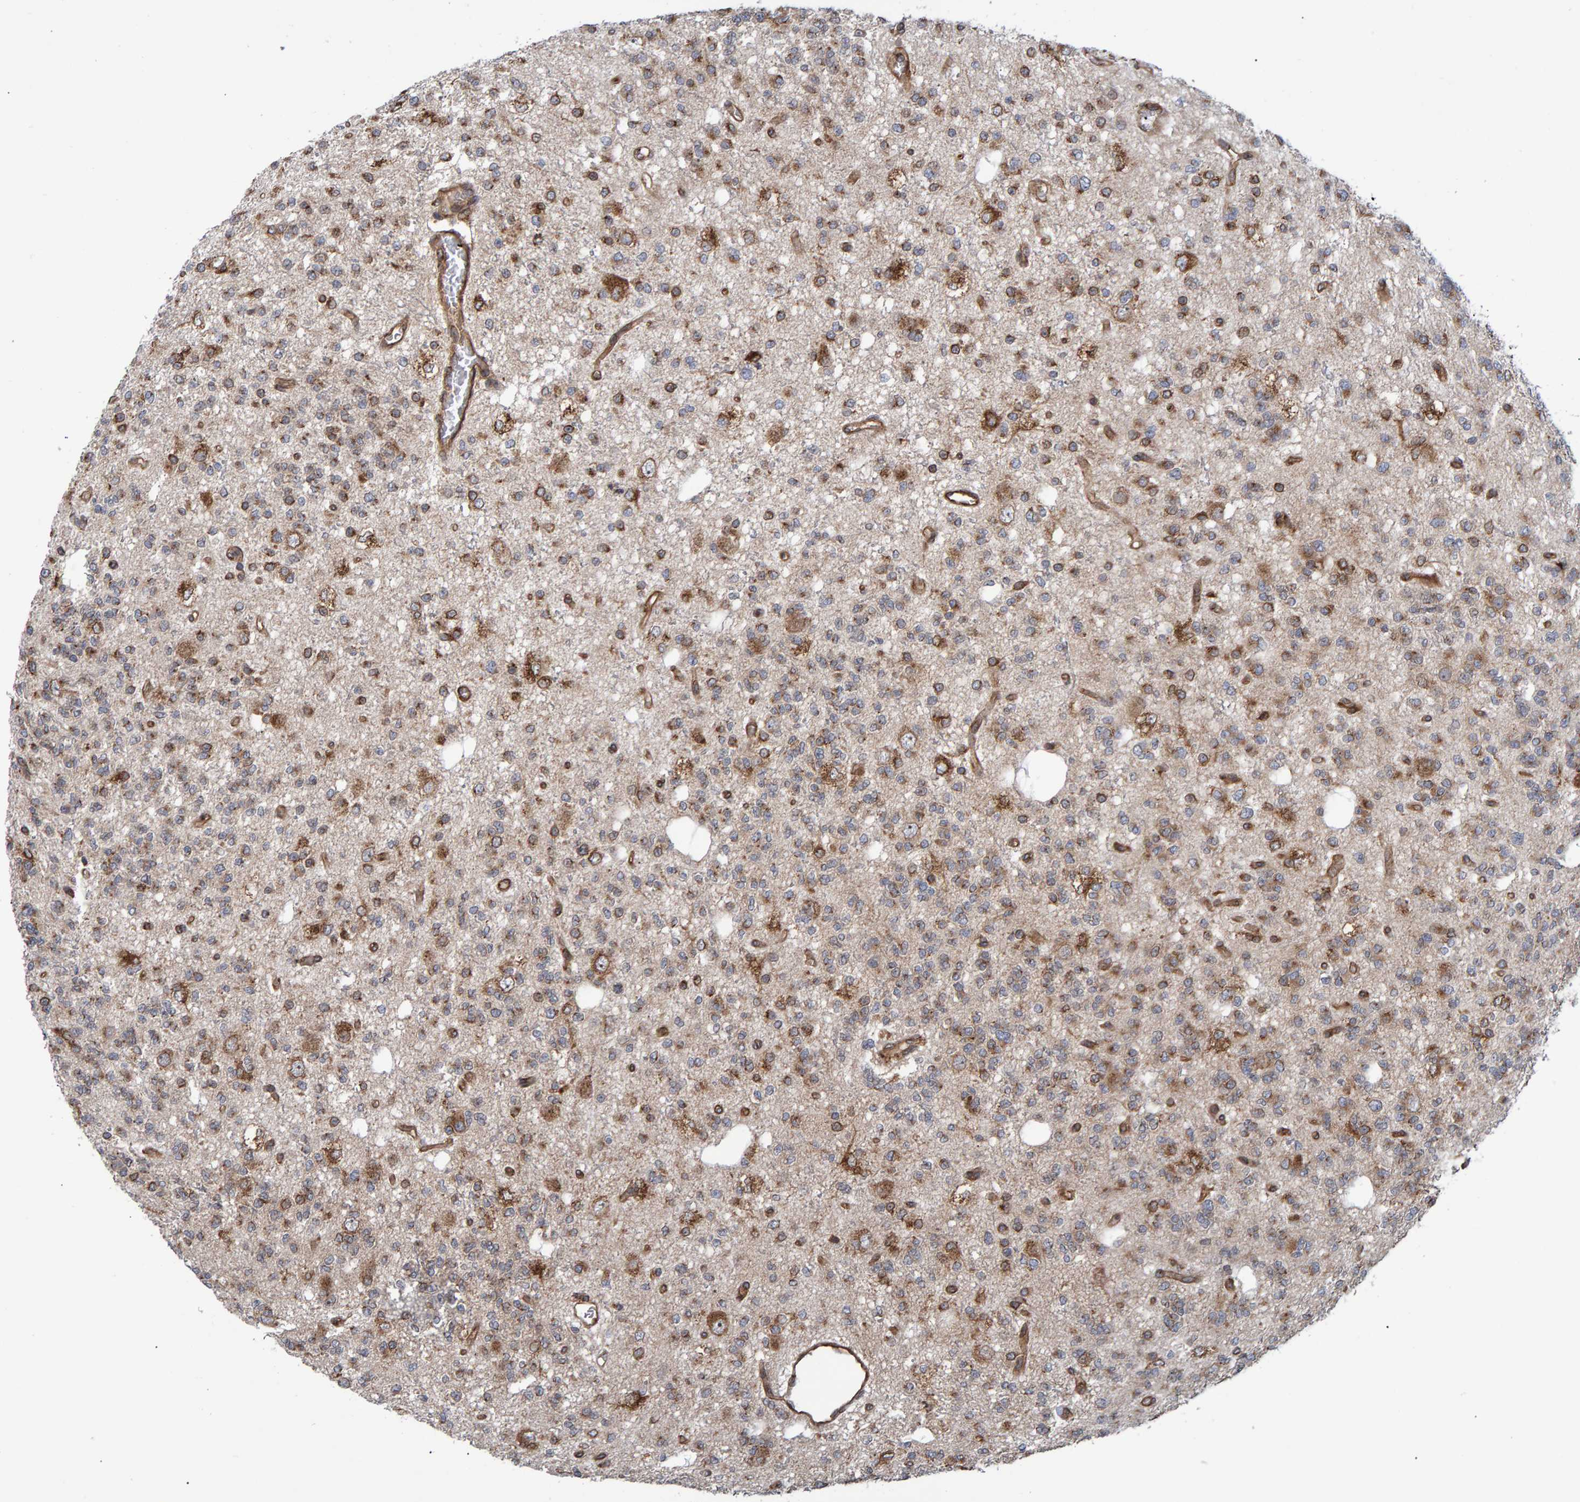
{"staining": {"intensity": "moderate", "quantity": ">75%", "location": "cytoplasmic/membranous"}, "tissue": "glioma", "cell_type": "Tumor cells", "image_type": "cancer", "snomed": [{"axis": "morphology", "description": "Glioma, malignant, Low grade"}, {"axis": "topography", "description": "Brain"}], "caption": "Immunohistochemistry (IHC) staining of malignant glioma (low-grade), which shows medium levels of moderate cytoplasmic/membranous expression in about >75% of tumor cells indicating moderate cytoplasmic/membranous protein expression. The staining was performed using DAB (brown) for protein detection and nuclei were counterstained in hematoxylin (blue).", "gene": "FAM117A", "patient": {"sex": "male", "age": 38}}